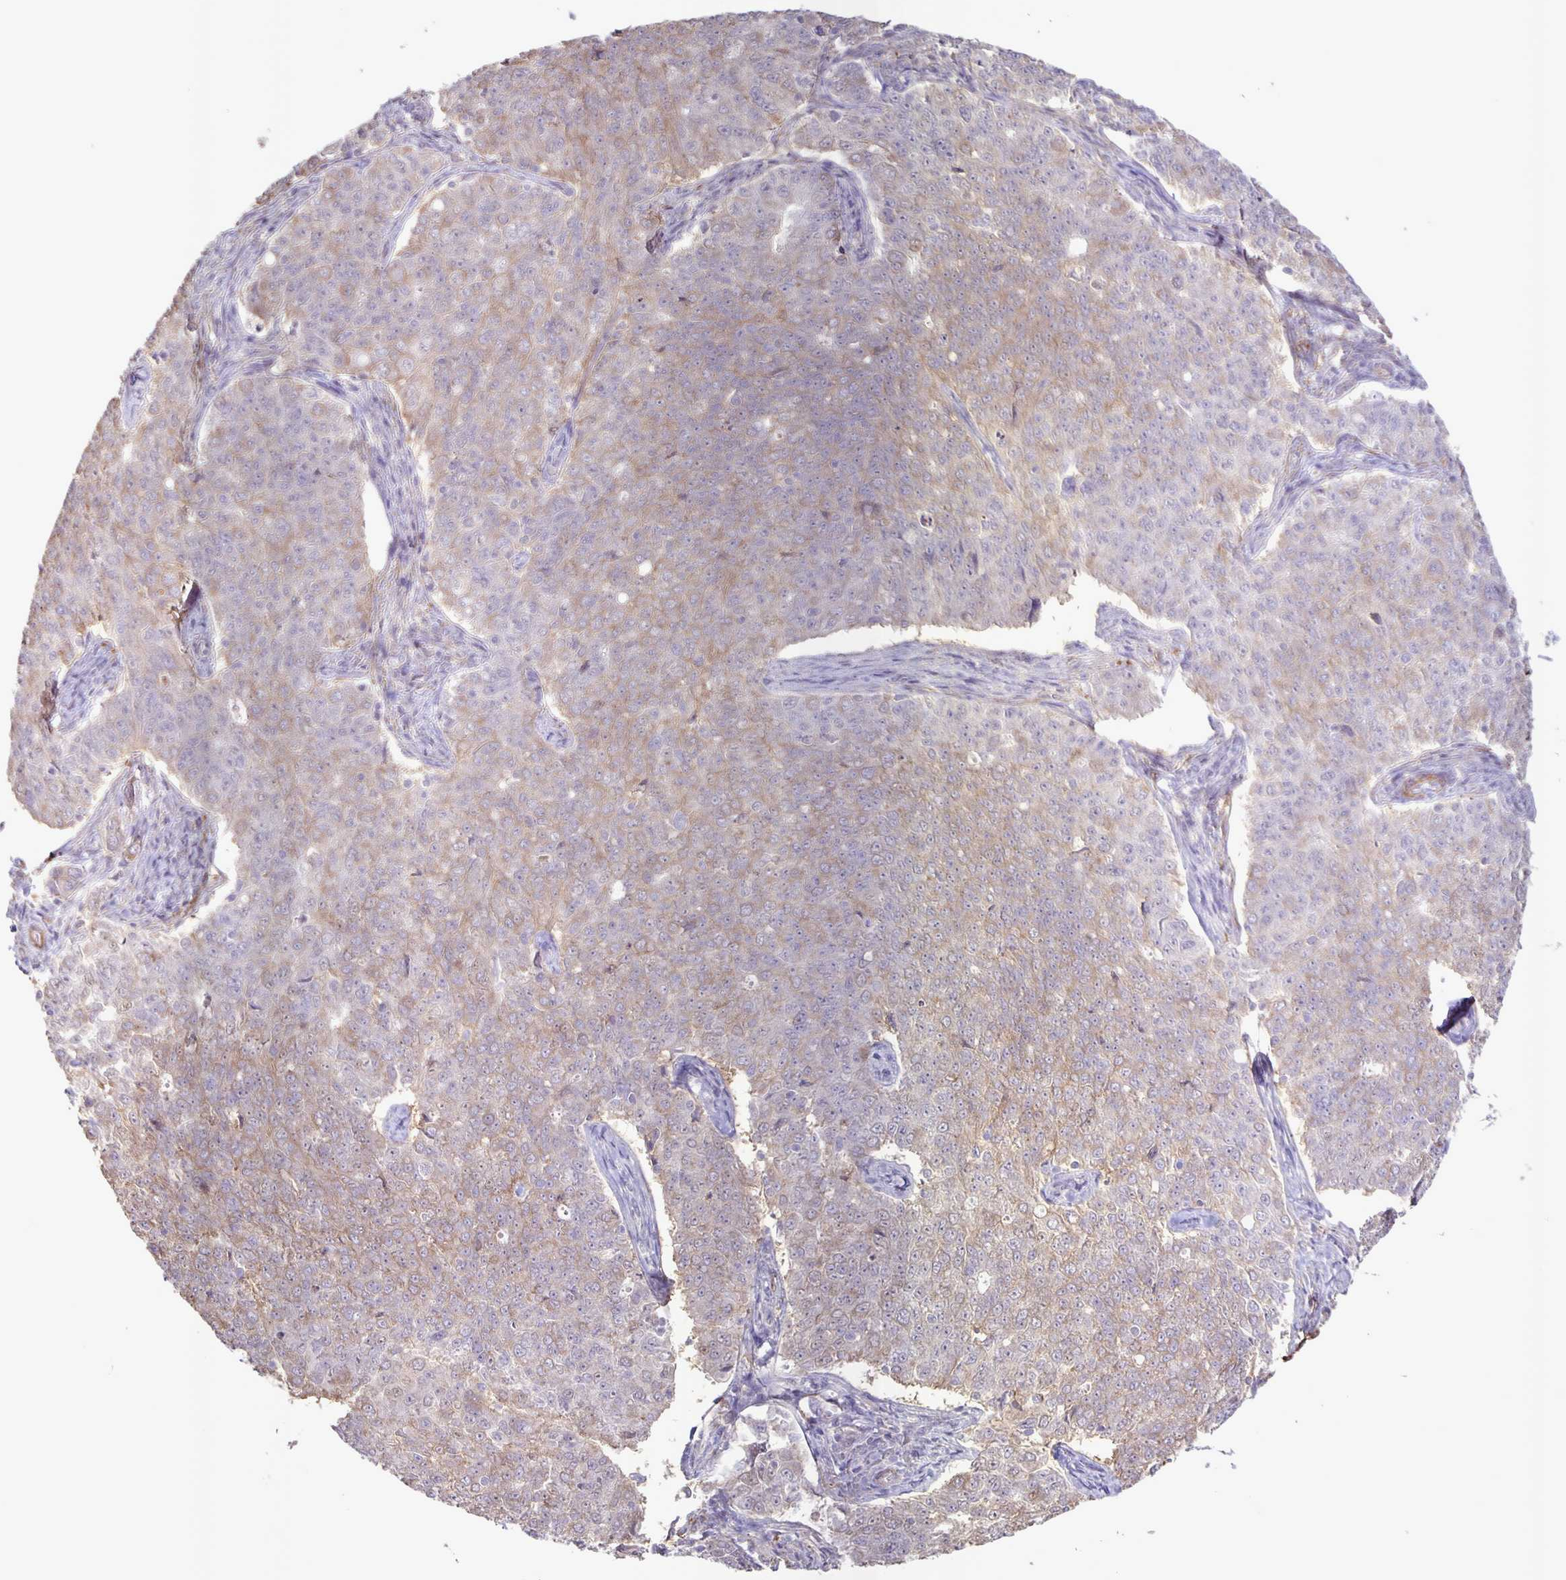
{"staining": {"intensity": "weak", "quantity": ">75%", "location": "cytoplasmic/membranous"}, "tissue": "endometrial cancer", "cell_type": "Tumor cells", "image_type": "cancer", "snomed": [{"axis": "morphology", "description": "Adenocarcinoma, NOS"}, {"axis": "topography", "description": "Endometrium"}], "caption": "Immunohistochemistry micrograph of human endometrial adenocarcinoma stained for a protein (brown), which reveals low levels of weak cytoplasmic/membranous positivity in approximately >75% of tumor cells.", "gene": "SRCIN1", "patient": {"sex": "female", "age": 43}}